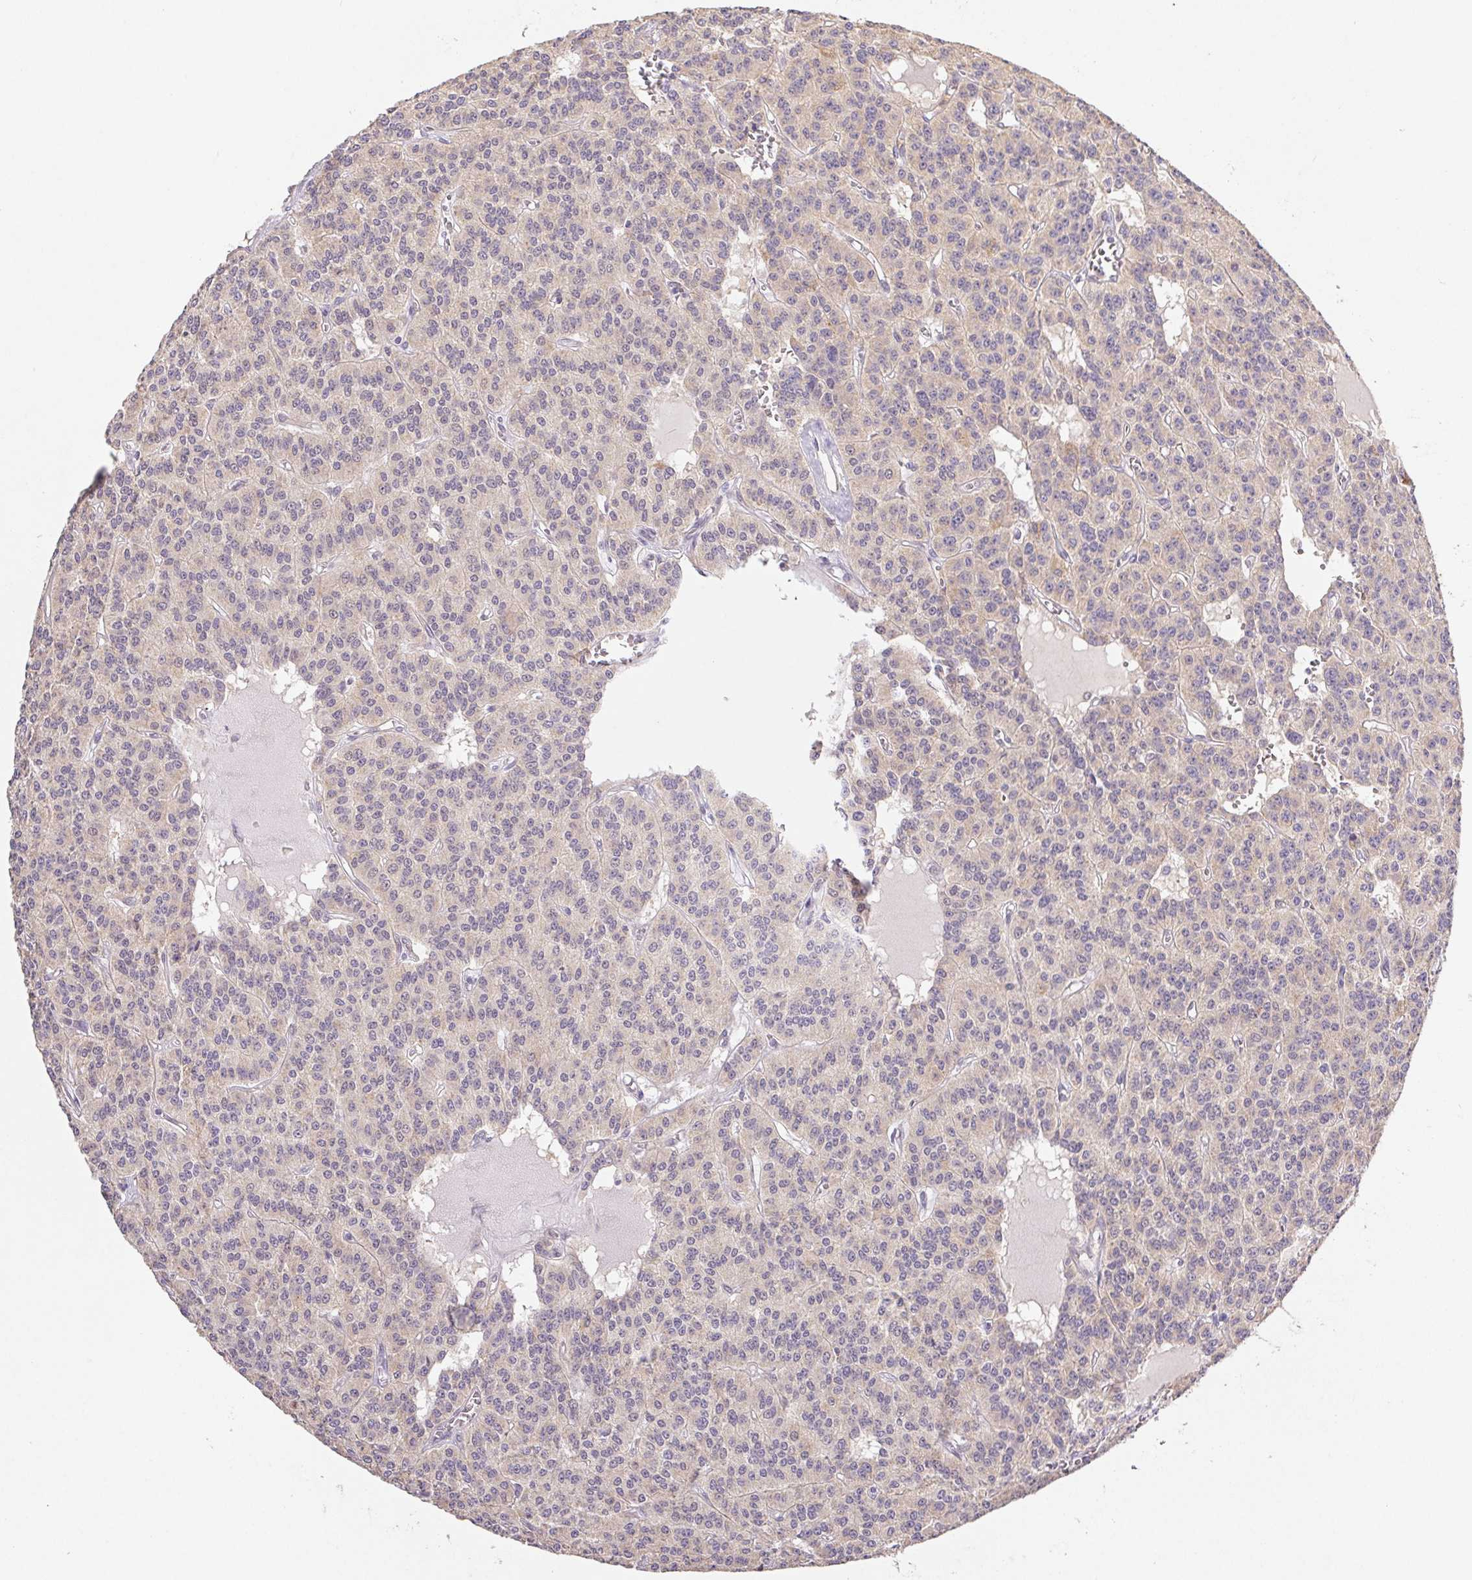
{"staining": {"intensity": "weak", "quantity": "<25%", "location": "cytoplasmic/membranous"}, "tissue": "carcinoid", "cell_type": "Tumor cells", "image_type": "cancer", "snomed": [{"axis": "morphology", "description": "Carcinoid, malignant, NOS"}, {"axis": "topography", "description": "Lung"}], "caption": "The photomicrograph demonstrates no staining of tumor cells in carcinoid (malignant). Nuclei are stained in blue.", "gene": "RAB11A", "patient": {"sex": "female", "age": 71}}